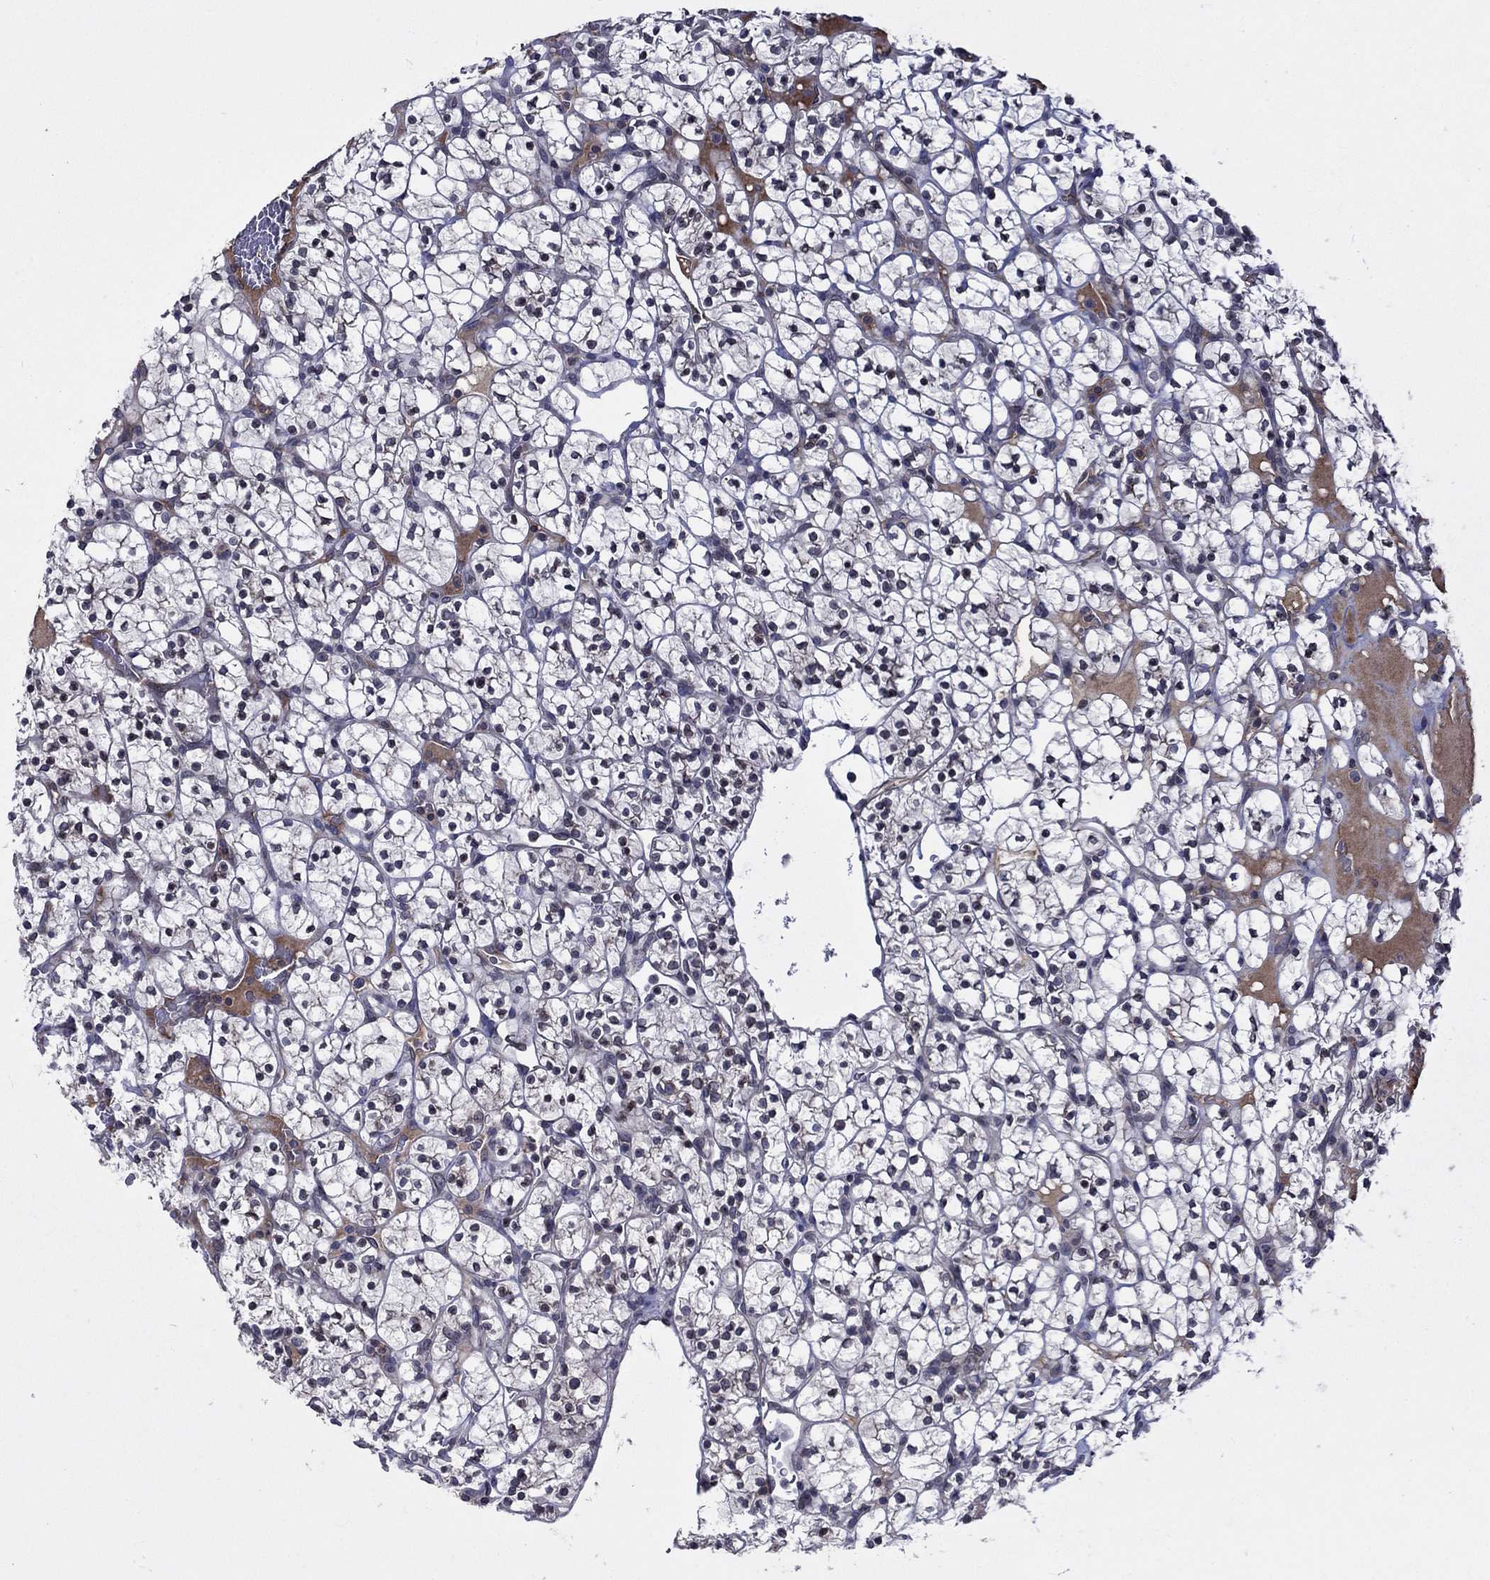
{"staining": {"intensity": "negative", "quantity": "none", "location": "none"}, "tissue": "renal cancer", "cell_type": "Tumor cells", "image_type": "cancer", "snomed": [{"axis": "morphology", "description": "Adenocarcinoma, NOS"}, {"axis": "topography", "description": "Kidney"}], "caption": "This is an IHC histopathology image of renal cancer (adenocarcinoma). There is no positivity in tumor cells.", "gene": "CETN3", "patient": {"sex": "female", "age": 89}}